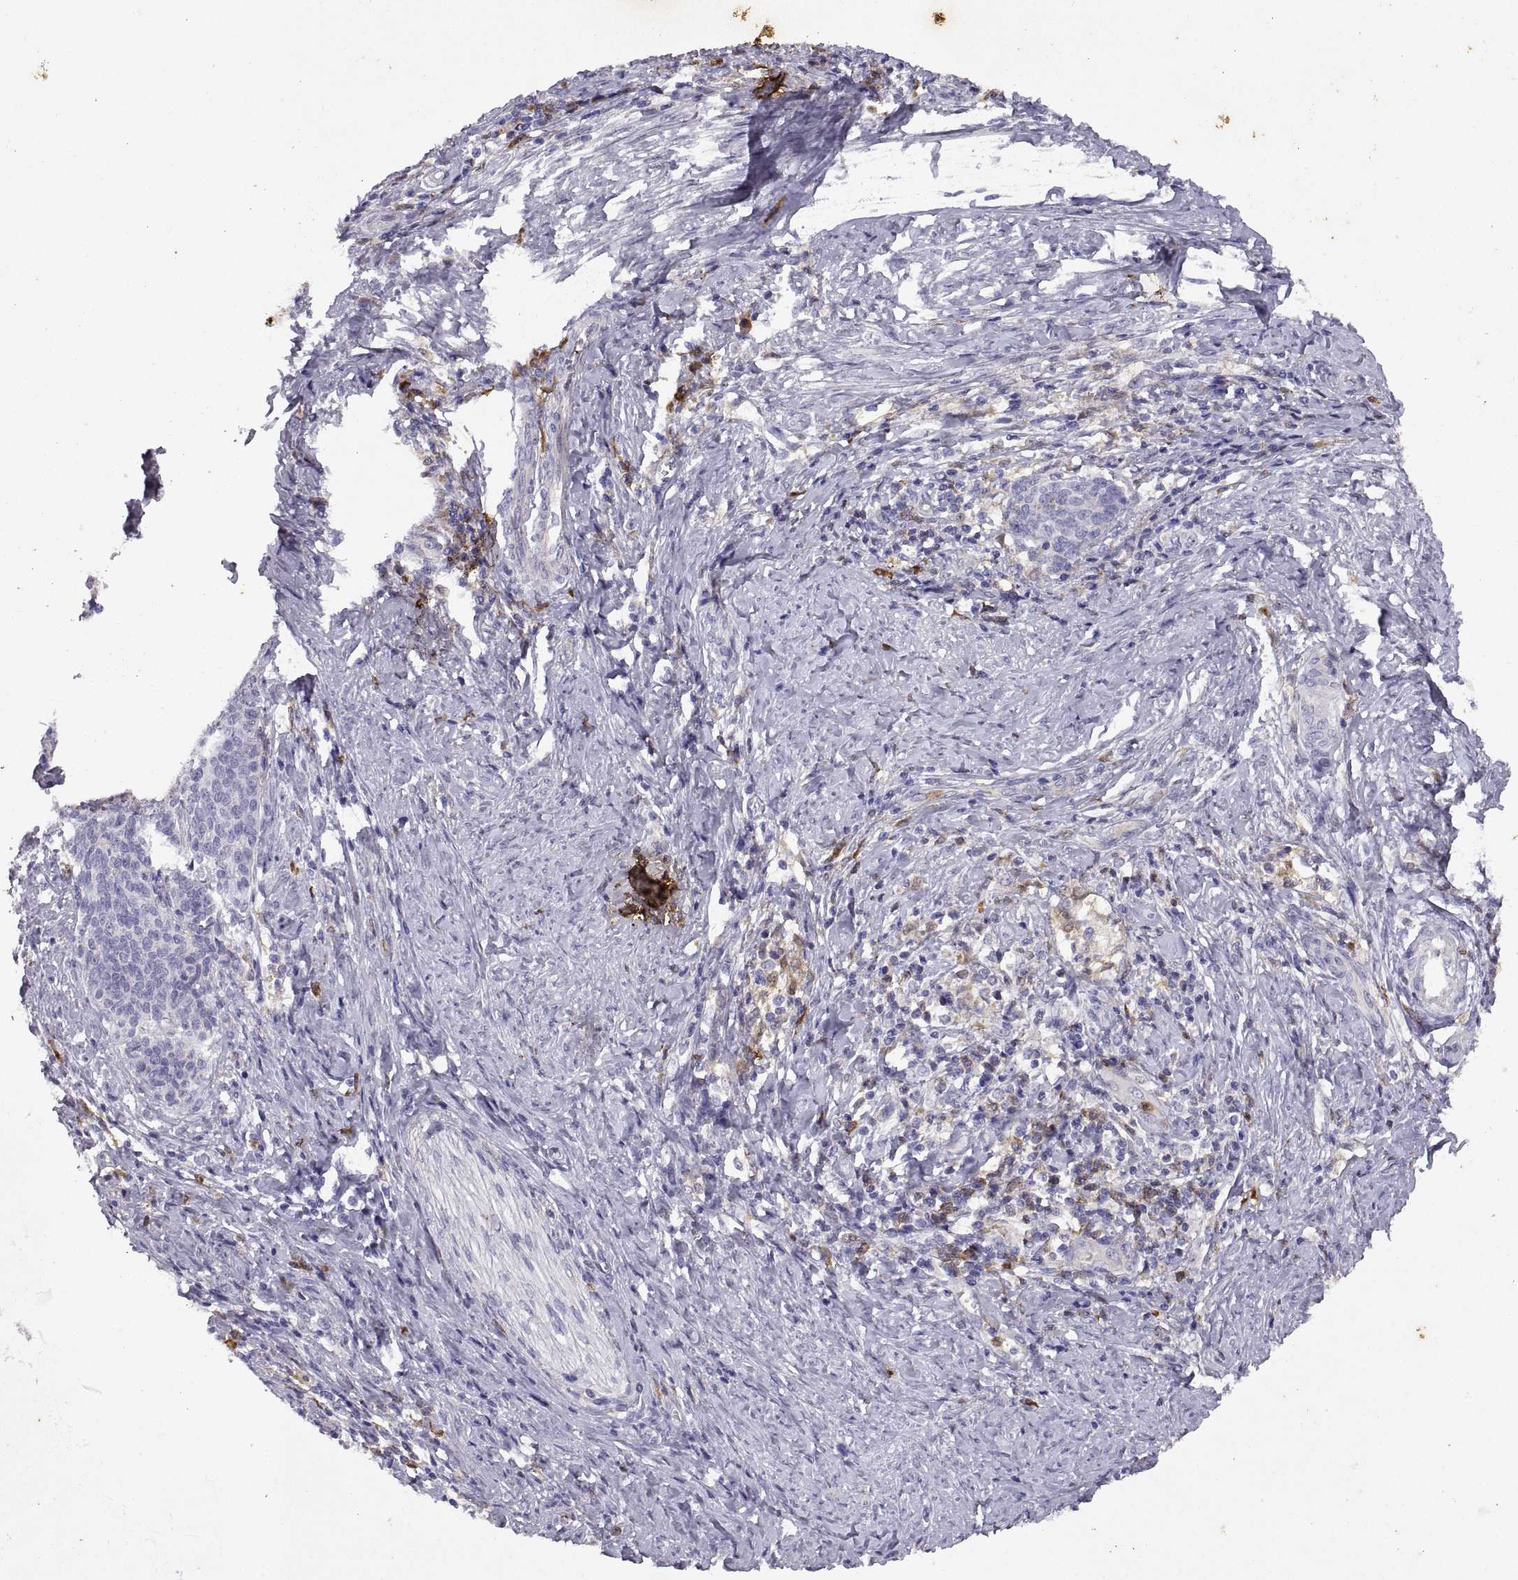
{"staining": {"intensity": "negative", "quantity": "none", "location": "none"}, "tissue": "cervical cancer", "cell_type": "Tumor cells", "image_type": "cancer", "snomed": [{"axis": "morphology", "description": "Squamous cell carcinoma, NOS"}, {"axis": "topography", "description": "Cervix"}], "caption": "Immunohistochemical staining of cervical squamous cell carcinoma displays no significant staining in tumor cells. The staining is performed using DAB brown chromogen with nuclei counter-stained in using hematoxylin.", "gene": "DOK3", "patient": {"sex": "female", "age": 39}}